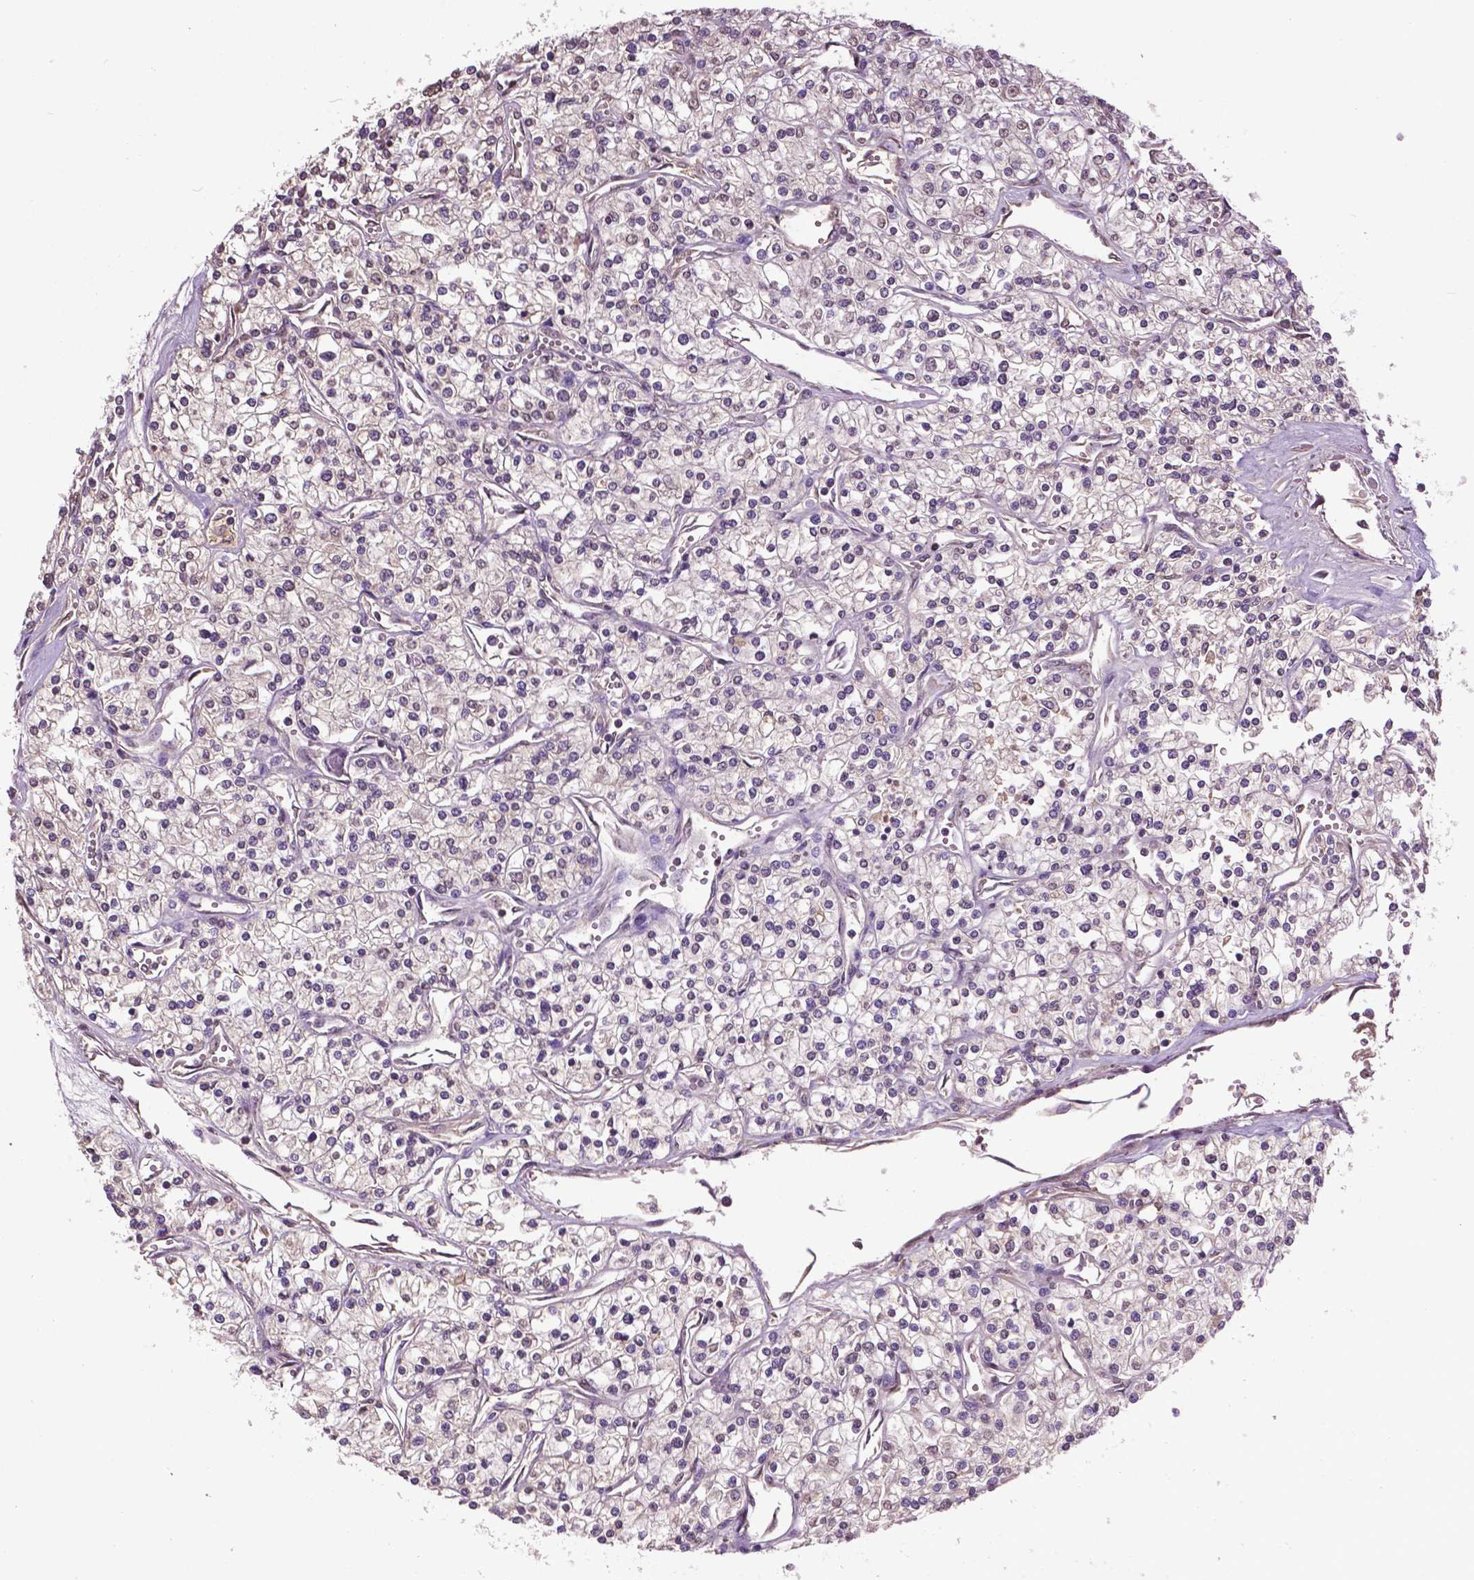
{"staining": {"intensity": "negative", "quantity": "none", "location": "none"}, "tissue": "renal cancer", "cell_type": "Tumor cells", "image_type": "cancer", "snomed": [{"axis": "morphology", "description": "Adenocarcinoma, NOS"}, {"axis": "topography", "description": "Kidney"}], "caption": "Immunohistochemical staining of human adenocarcinoma (renal) shows no significant positivity in tumor cells.", "gene": "RUNX3", "patient": {"sex": "male", "age": 80}}